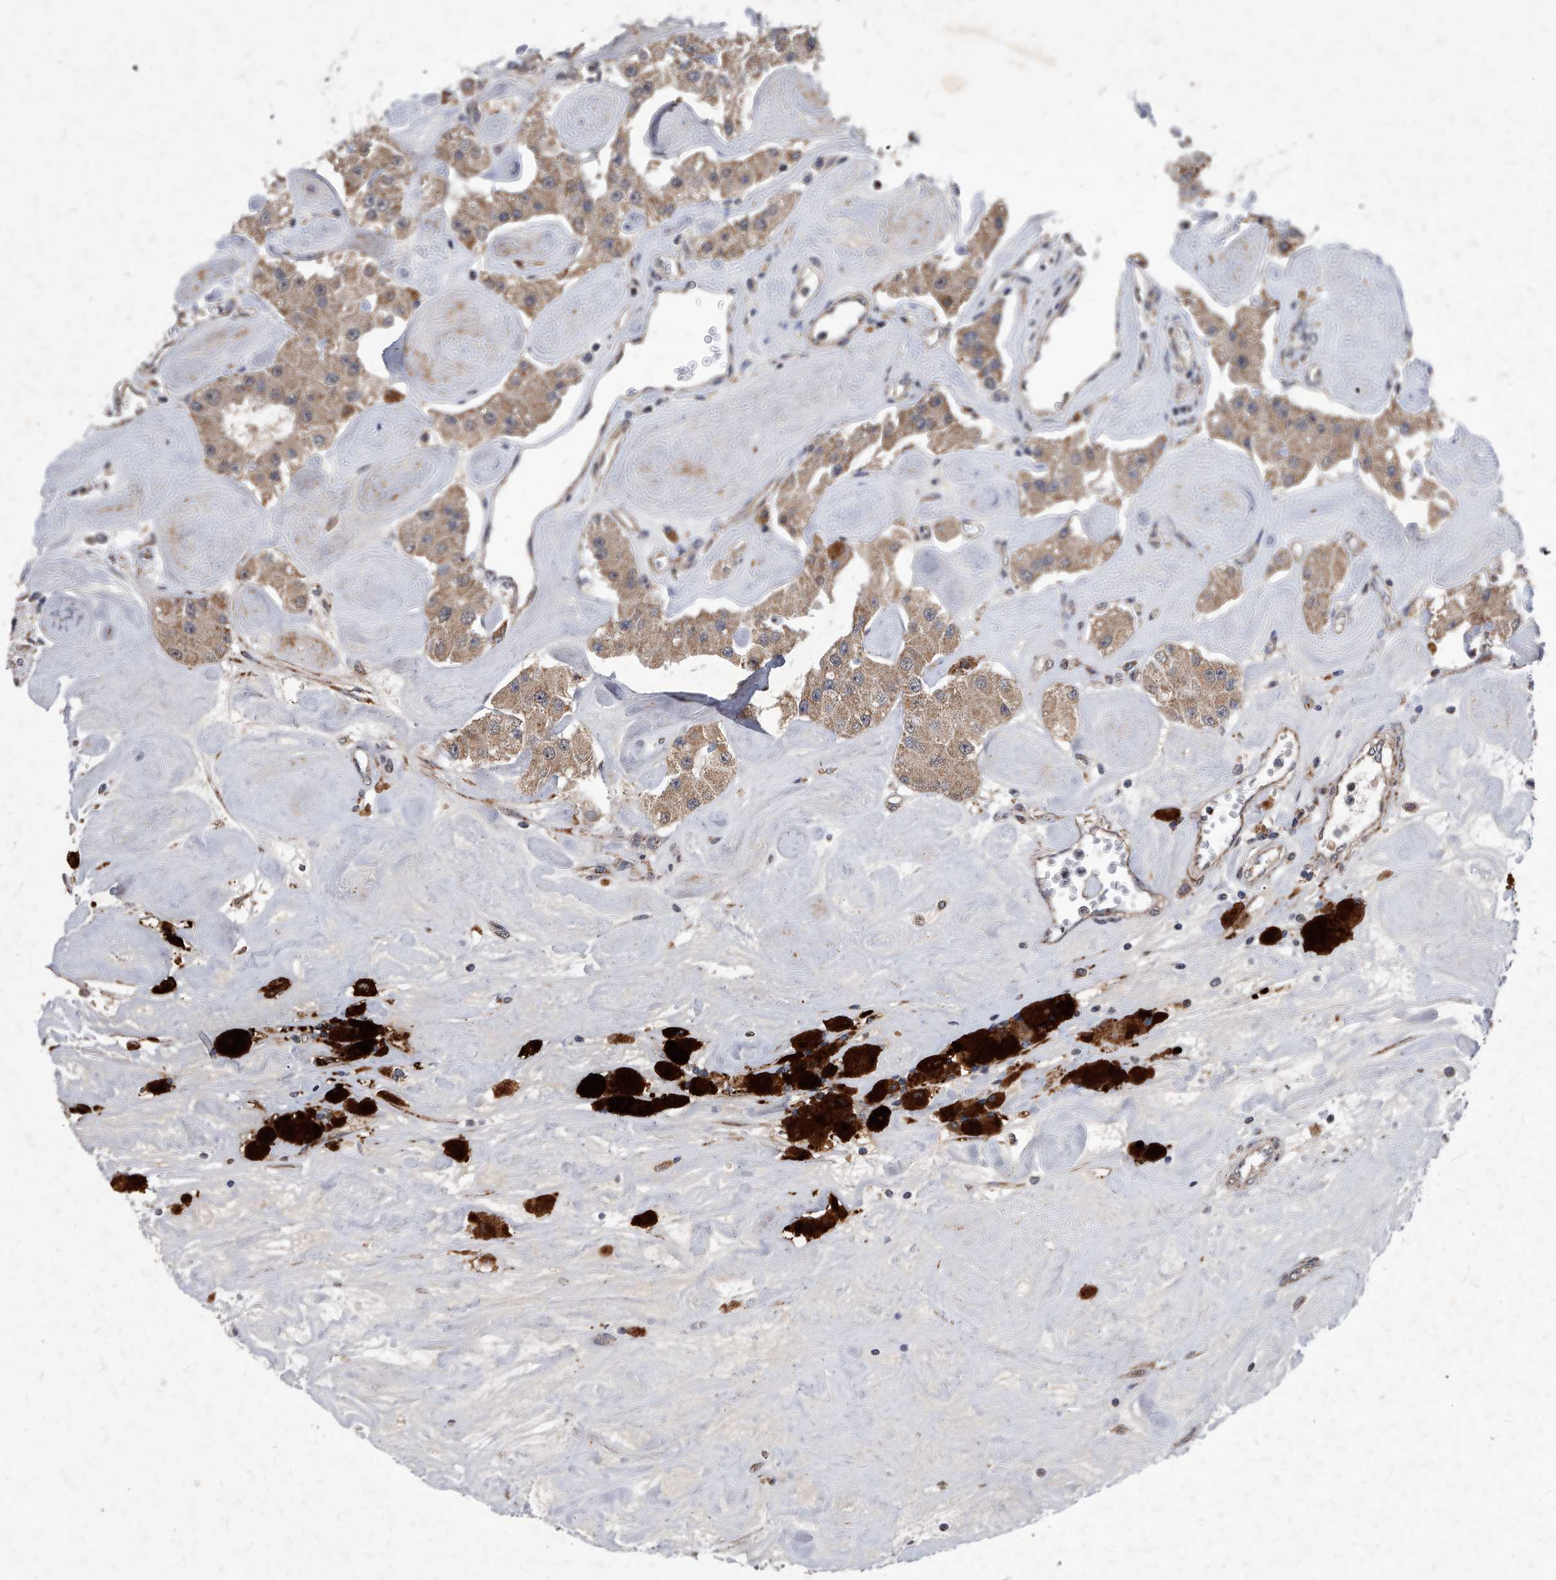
{"staining": {"intensity": "moderate", "quantity": ">75%", "location": "cytoplasmic/membranous"}, "tissue": "carcinoid", "cell_type": "Tumor cells", "image_type": "cancer", "snomed": [{"axis": "morphology", "description": "Carcinoid, malignant, NOS"}, {"axis": "topography", "description": "Pancreas"}], "caption": "Carcinoid tissue exhibits moderate cytoplasmic/membranous staining in about >75% of tumor cells", "gene": "SOBP", "patient": {"sex": "male", "age": 41}}